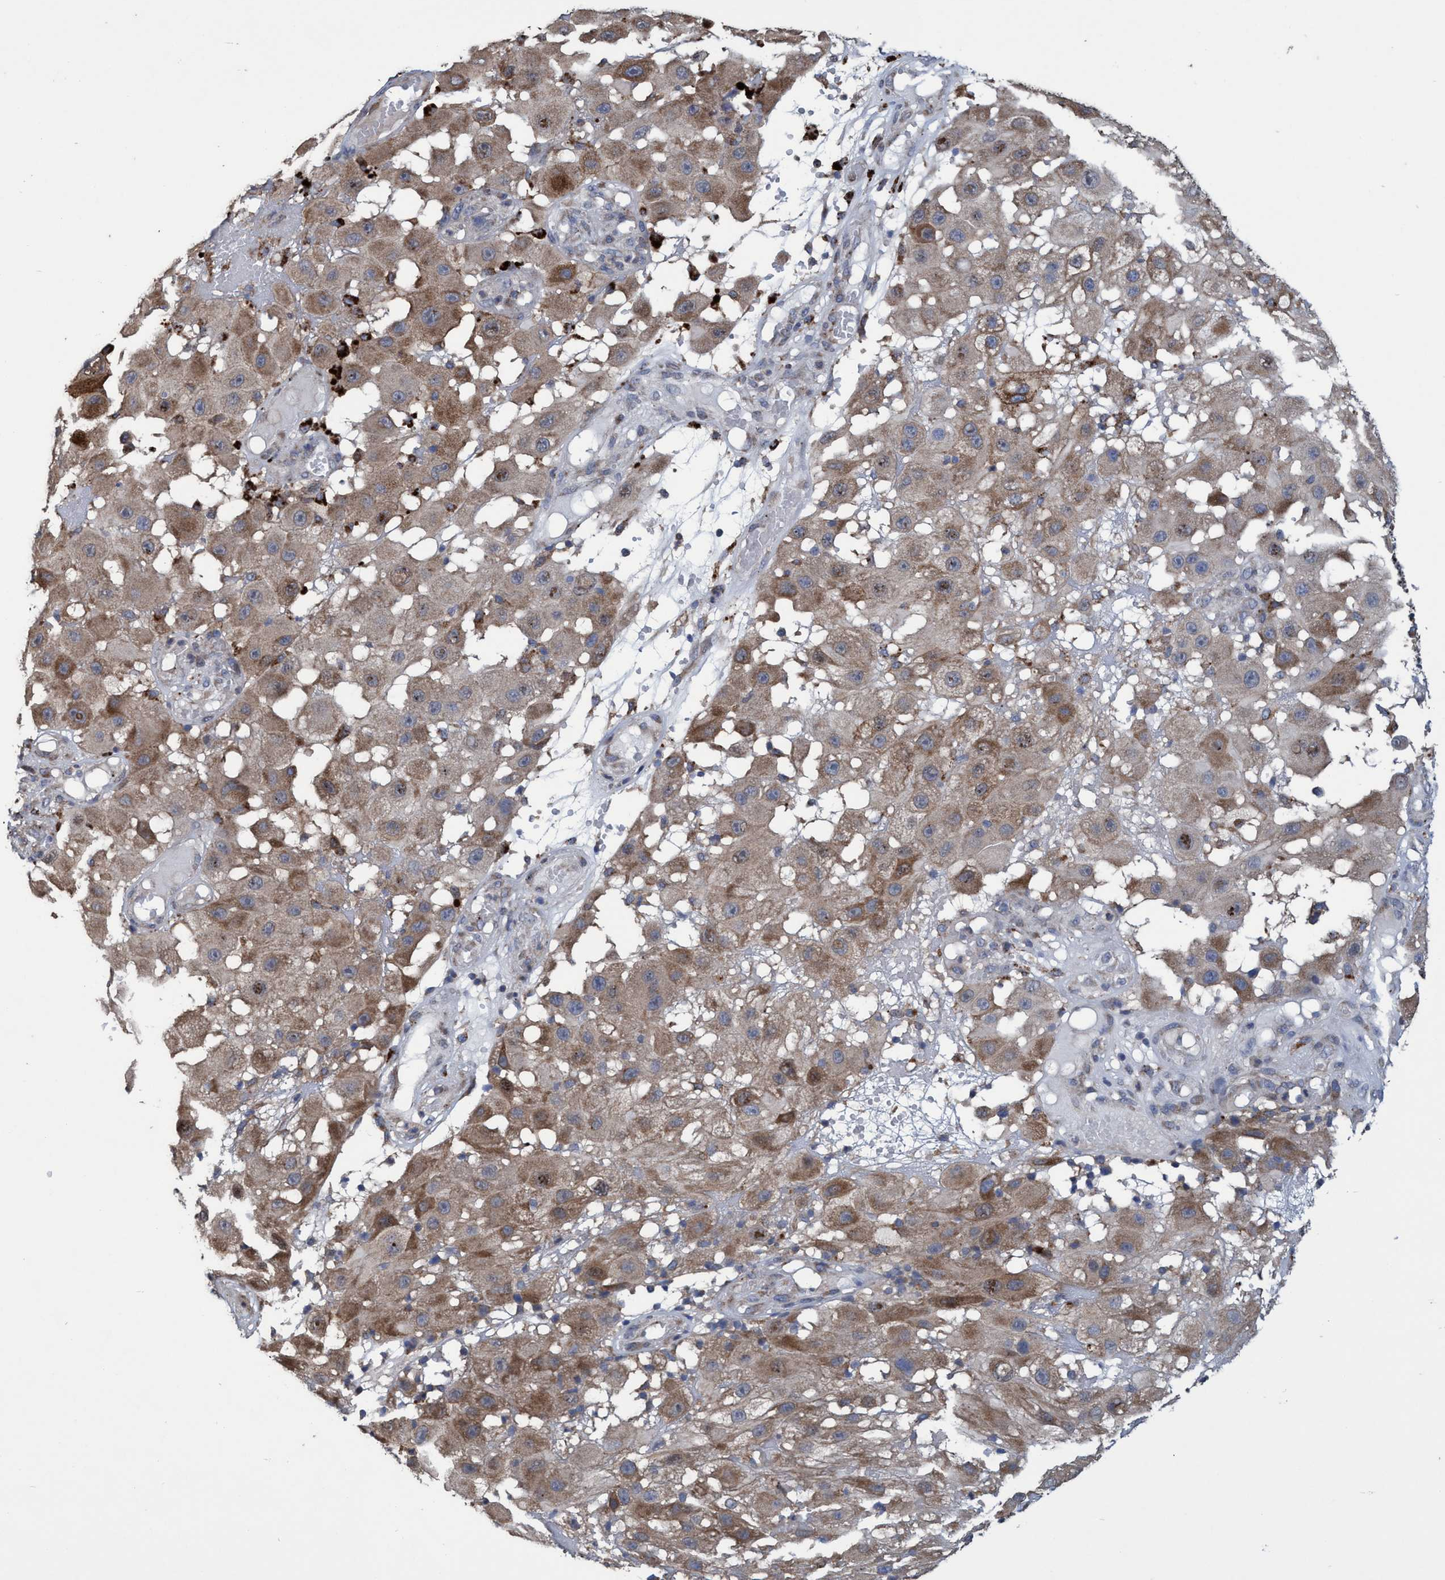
{"staining": {"intensity": "moderate", "quantity": "25%-75%", "location": "cytoplasmic/membranous"}, "tissue": "melanoma", "cell_type": "Tumor cells", "image_type": "cancer", "snomed": [{"axis": "morphology", "description": "Malignant melanoma, NOS"}, {"axis": "topography", "description": "Skin"}], "caption": "An IHC micrograph of neoplastic tissue is shown. Protein staining in brown shows moderate cytoplasmic/membranous positivity in melanoma within tumor cells.", "gene": "BBS9", "patient": {"sex": "female", "age": 81}}